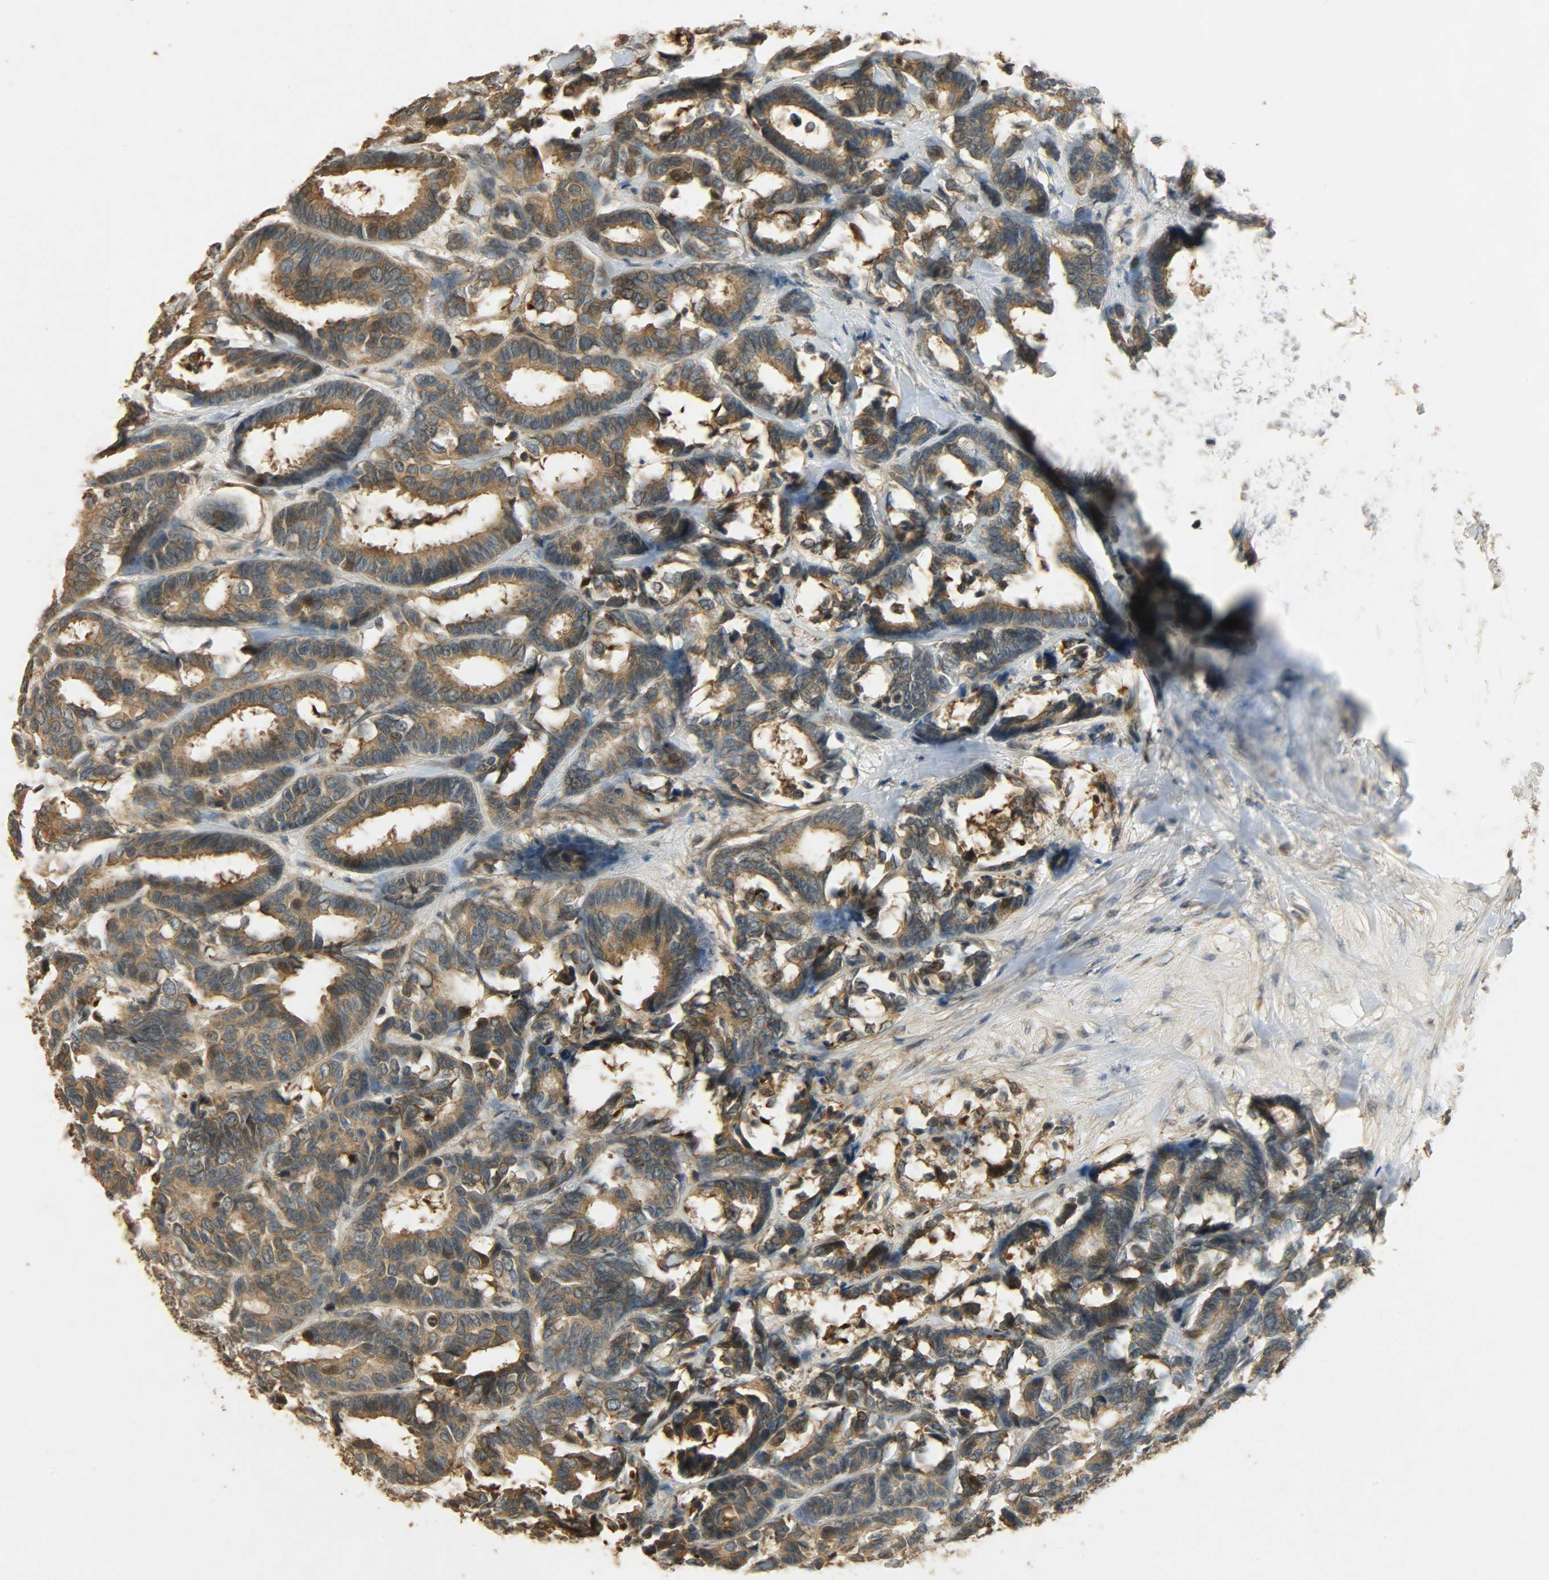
{"staining": {"intensity": "moderate", "quantity": ">75%", "location": "cytoplasmic/membranous"}, "tissue": "breast cancer", "cell_type": "Tumor cells", "image_type": "cancer", "snomed": [{"axis": "morphology", "description": "Duct carcinoma"}, {"axis": "topography", "description": "Breast"}], "caption": "Brown immunohistochemical staining in breast invasive ductal carcinoma demonstrates moderate cytoplasmic/membranous staining in approximately >75% of tumor cells.", "gene": "ATP2B1", "patient": {"sex": "female", "age": 87}}